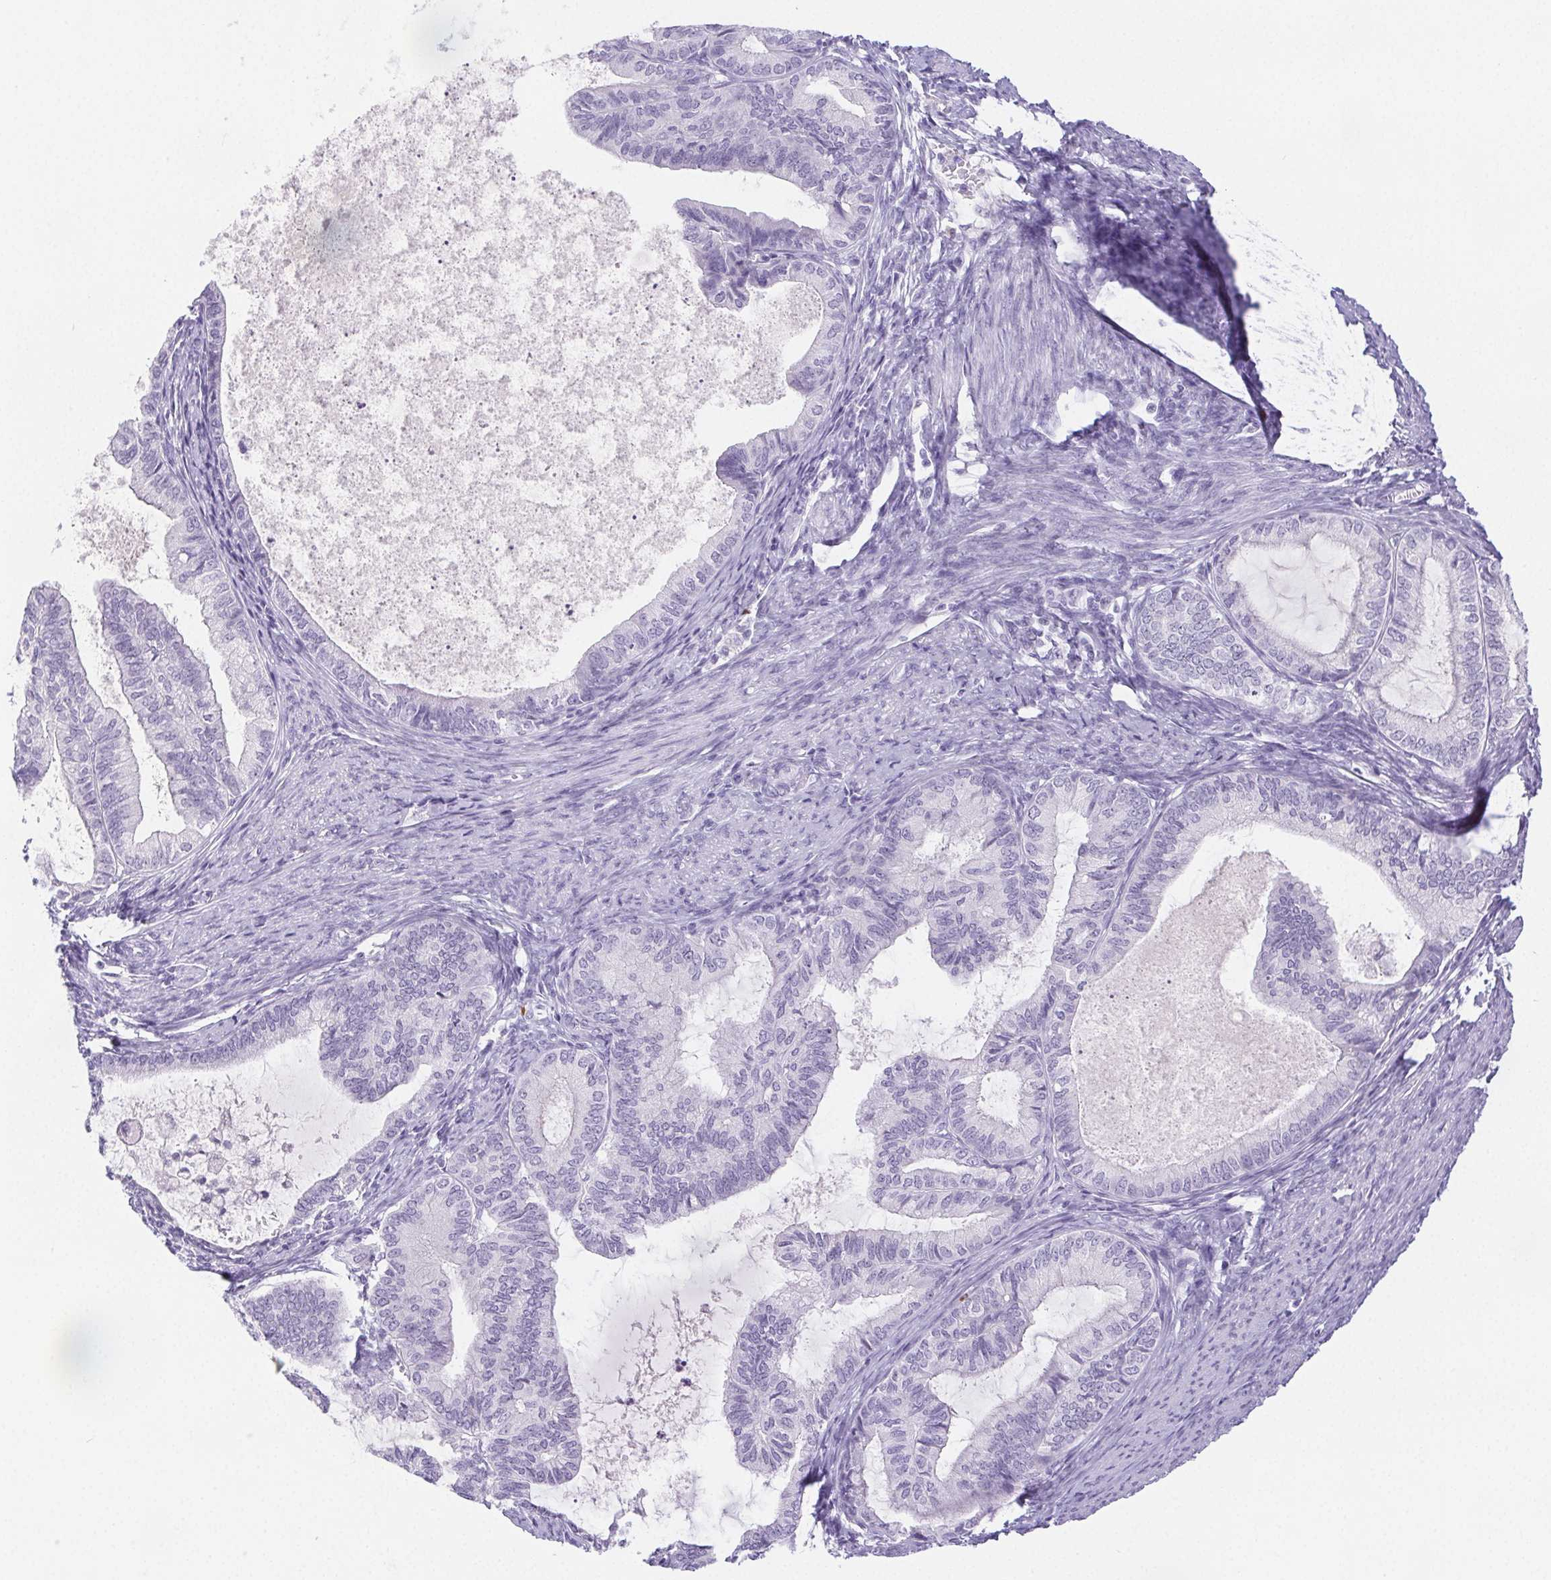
{"staining": {"intensity": "negative", "quantity": "none", "location": "none"}, "tissue": "endometrial cancer", "cell_type": "Tumor cells", "image_type": "cancer", "snomed": [{"axis": "morphology", "description": "Adenocarcinoma, NOS"}, {"axis": "topography", "description": "Endometrium"}], "caption": "The image shows no significant staining in tumor cells of endometrial adenocarcinoma. Brightfield microscopy of immunohistochemistry stained with DAB (3,3'-diaminobenzidine) (brown) and hematoxylin (blue), captured at high magnification.", "gene": "ST8SIA3", "patient": {"sex": "female", "age": 86}}